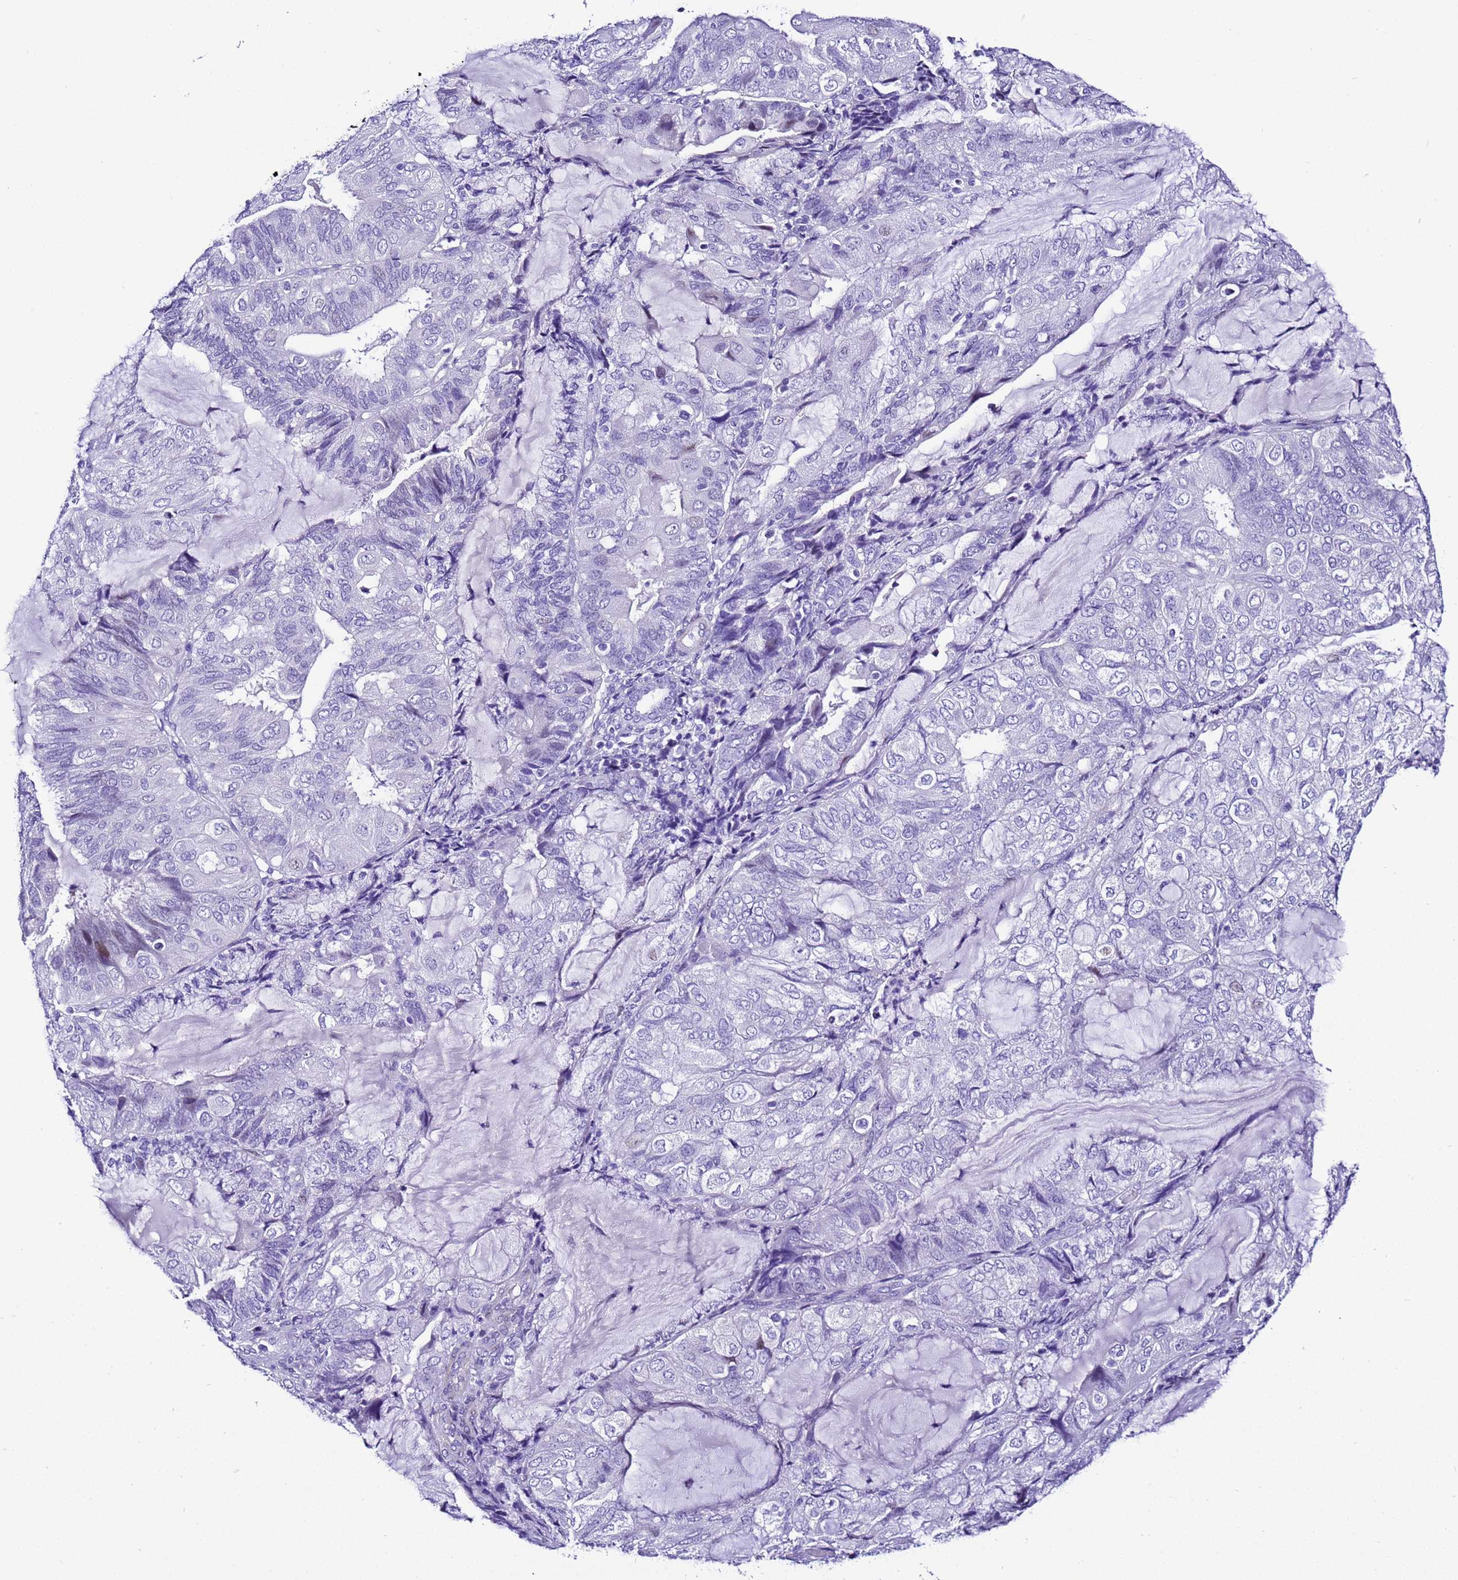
{"staining": {"intensity": "negative", "quantity": "none", "location": "none"}, "tissue": "endometrial cancer", "cell_type": "Tumor cells", "image_type": "cancer", "snomed": [{"axis": "morphology", "description": "Adenocarcinoma, NOS"}, {"axis": "topography", "description": "Endometrium"}], "caption": "Immunohistochemistry histopathology image of neoplastic tissue: endometrial adenocarcinoma stained with DAB reveals no significant protein expression in tumor cells.", "gene": "ZNF417", "patient": {"sex": "female", "age": 81}}